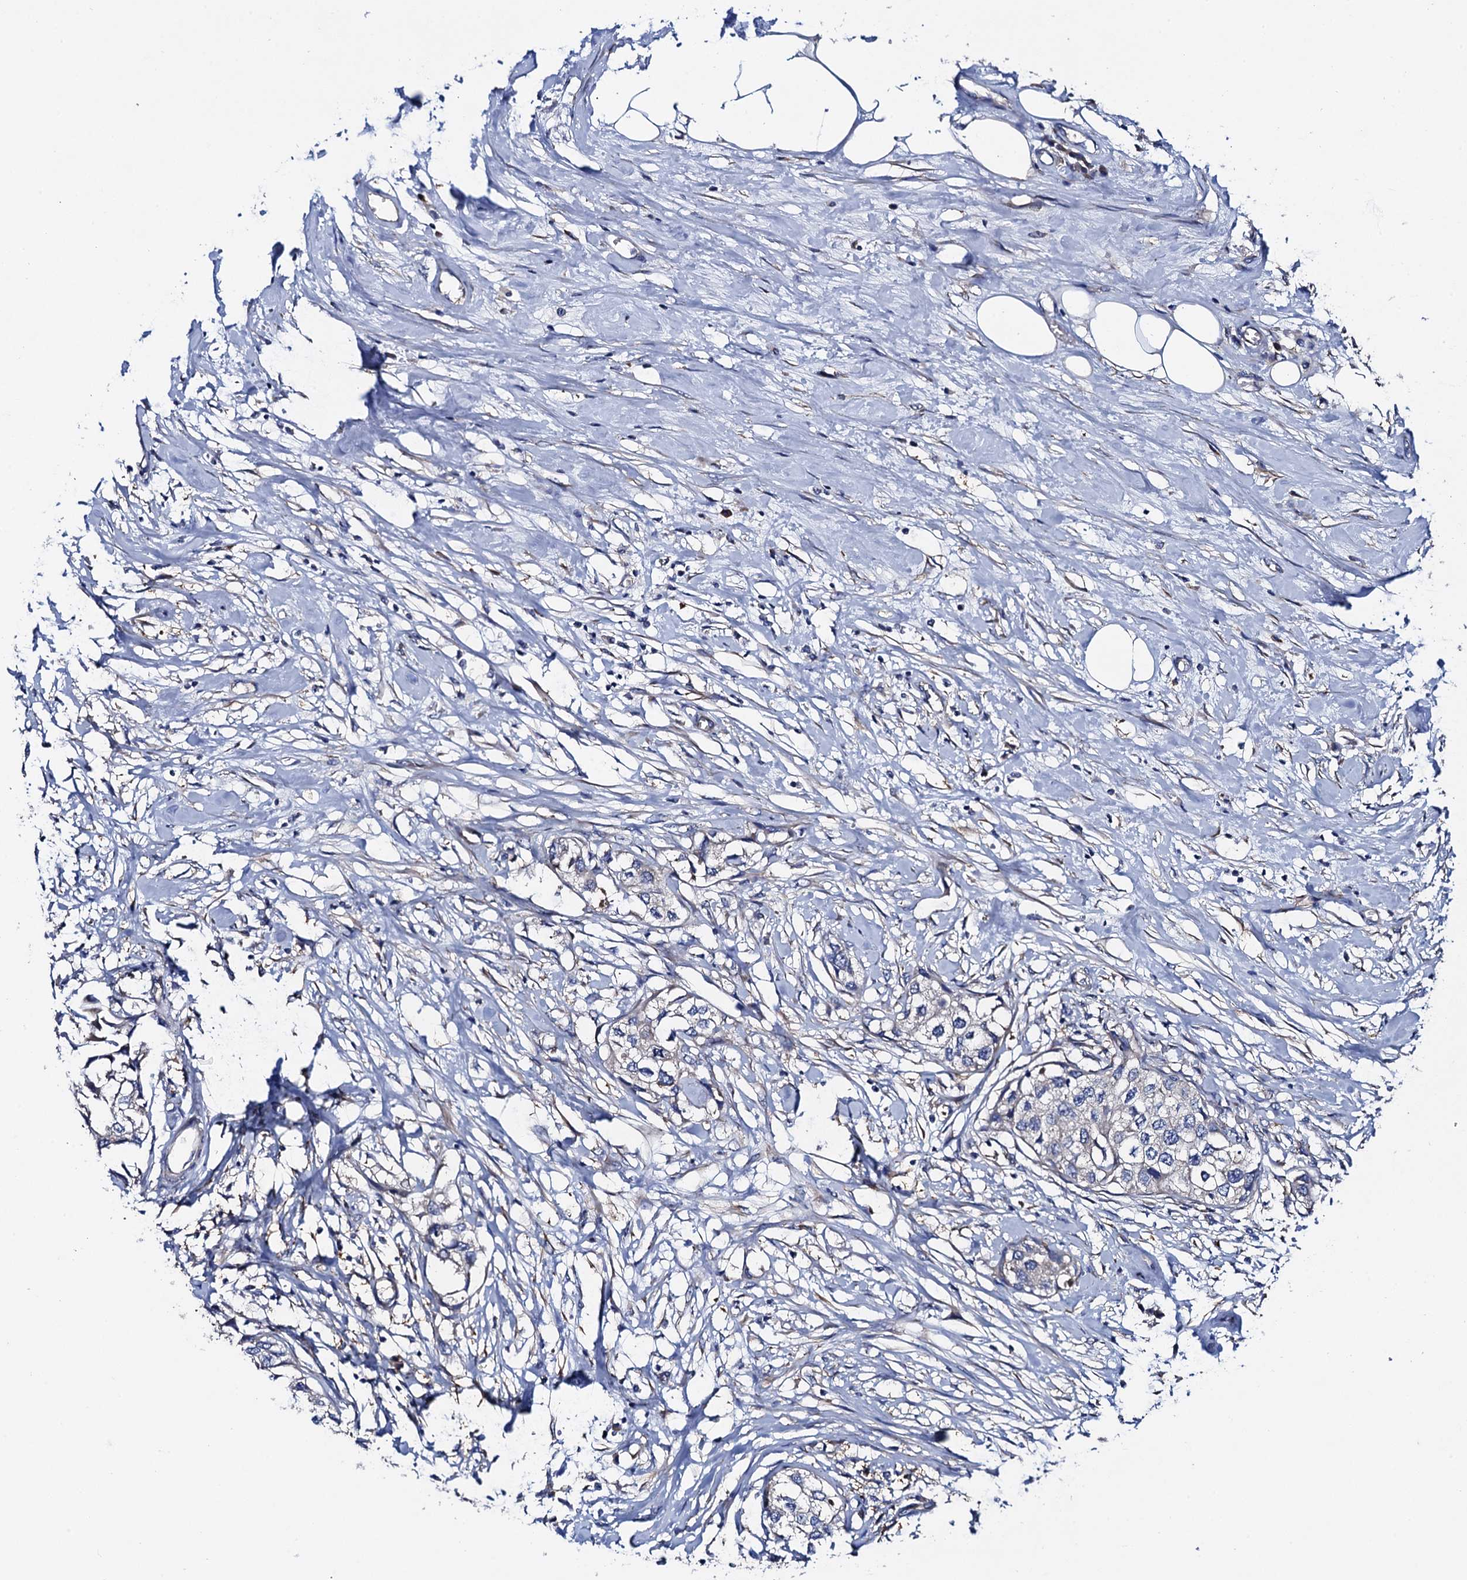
{"staining": {"intensity": "negative", "quantity": "none", "location": "none"}, "tissue": "urothelial cancer", "cell_type": "Tumor cells", "image_type": "cancer", "snomed": [{"axis": "morphology", "description": "Urothelial carcinoma, High grade"}, {"axis": "topography", "description": "Urinary bladder"}], "caption": "DAB immunohistochemical staining of human high-grade urothelial carcinoma reveals no significant positivity in tumor cells.", "gene": "MRPL48", "patient": {"sex": "male", "age": 64}}